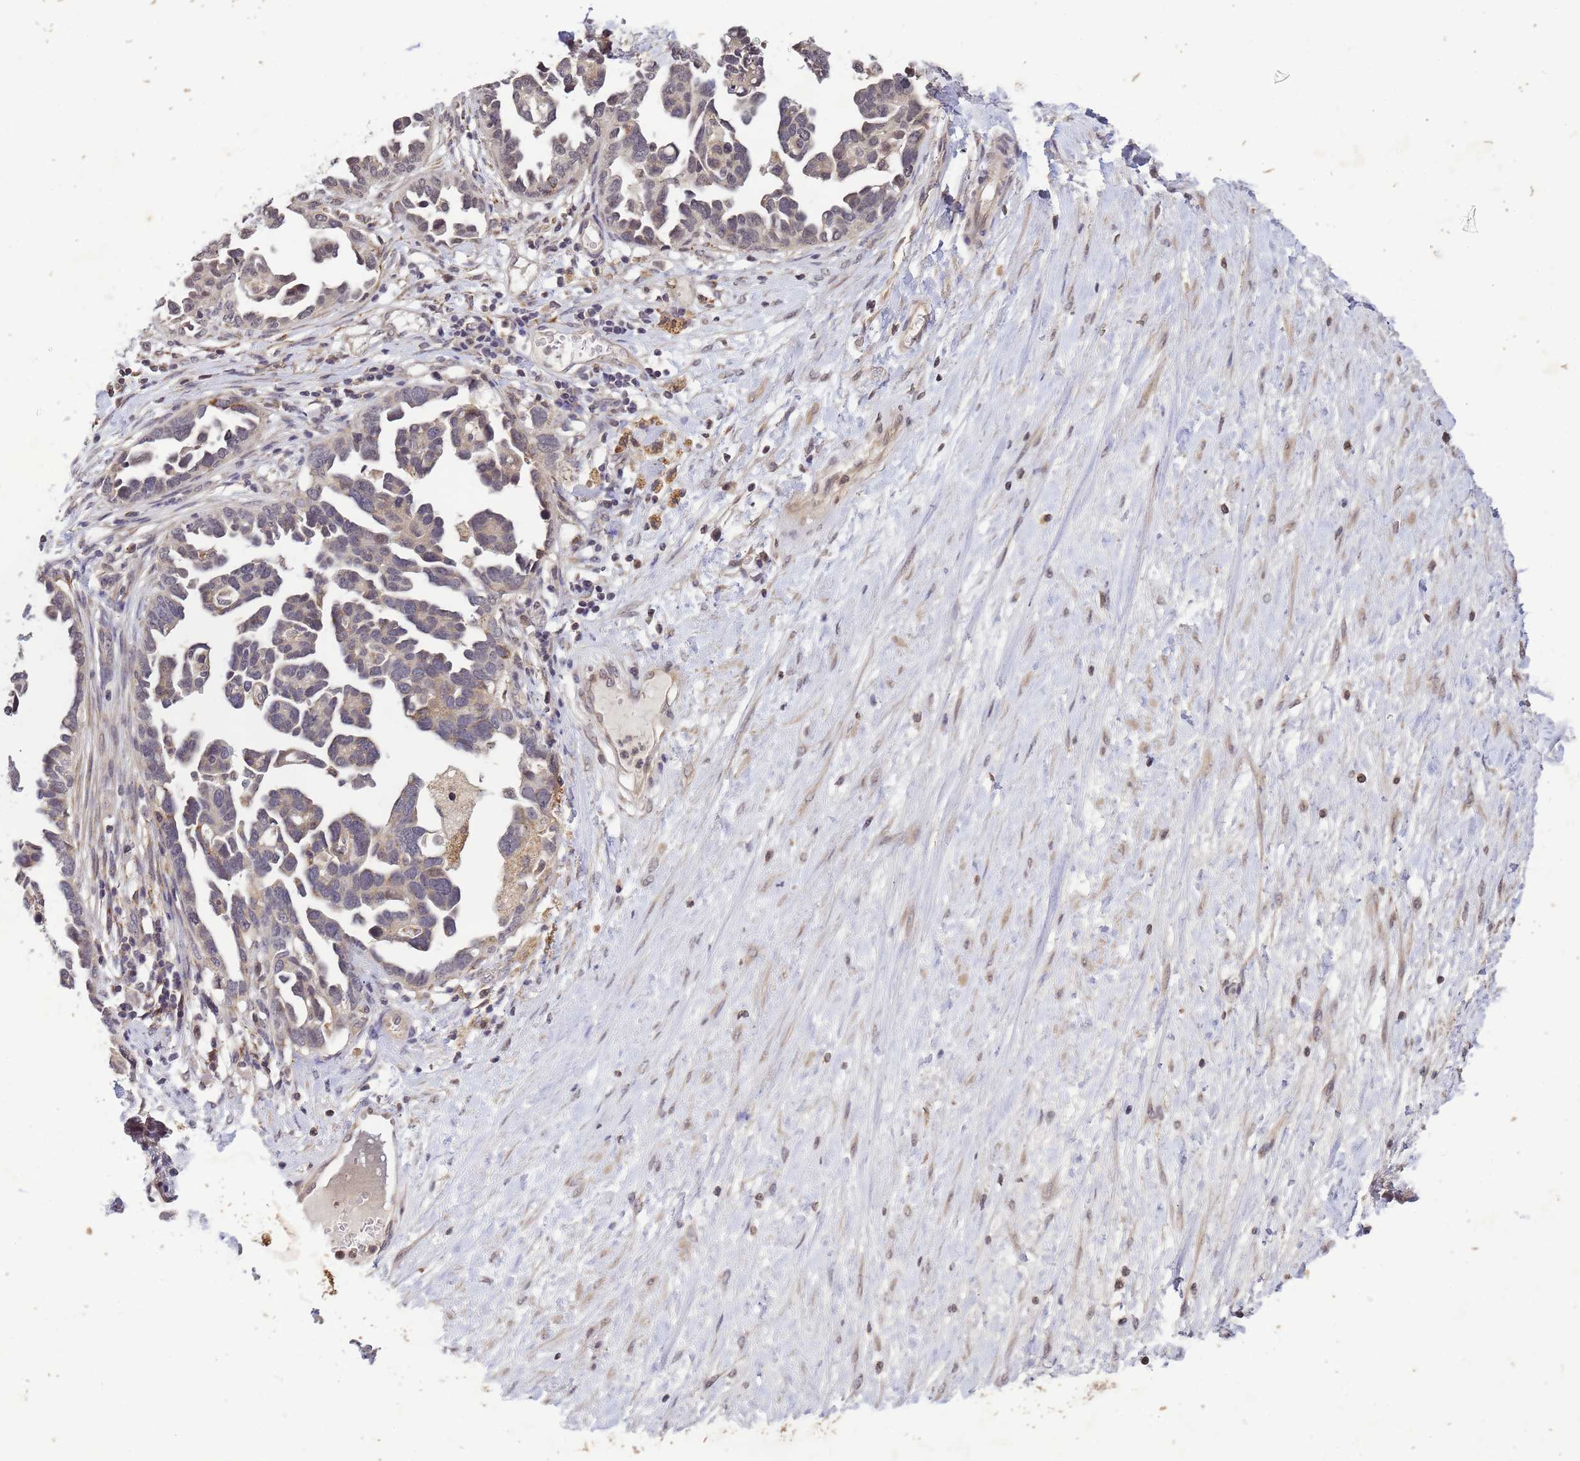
{"staining": {"intensity": "weak", "quantity": "<25%", "location": "cytoplasmic/membranous"}, "tissue": "ovarian cancer", "cell_type": "Tumor cells", "image_type": "cancer", "snomed": [{"axis": "morphology", "description": "Cystadenocarcinoma, serous, NOS"}, {"axis": "topography", "description": "Ovary"}], "caption": "Immunohistochemistry (IHC) of ovarian cancer (serous cystadenocarcinoma) reveals no positivity in tumor cells.", "gene": "MYL7", "patient": {"sex": "female", "age": 54}}